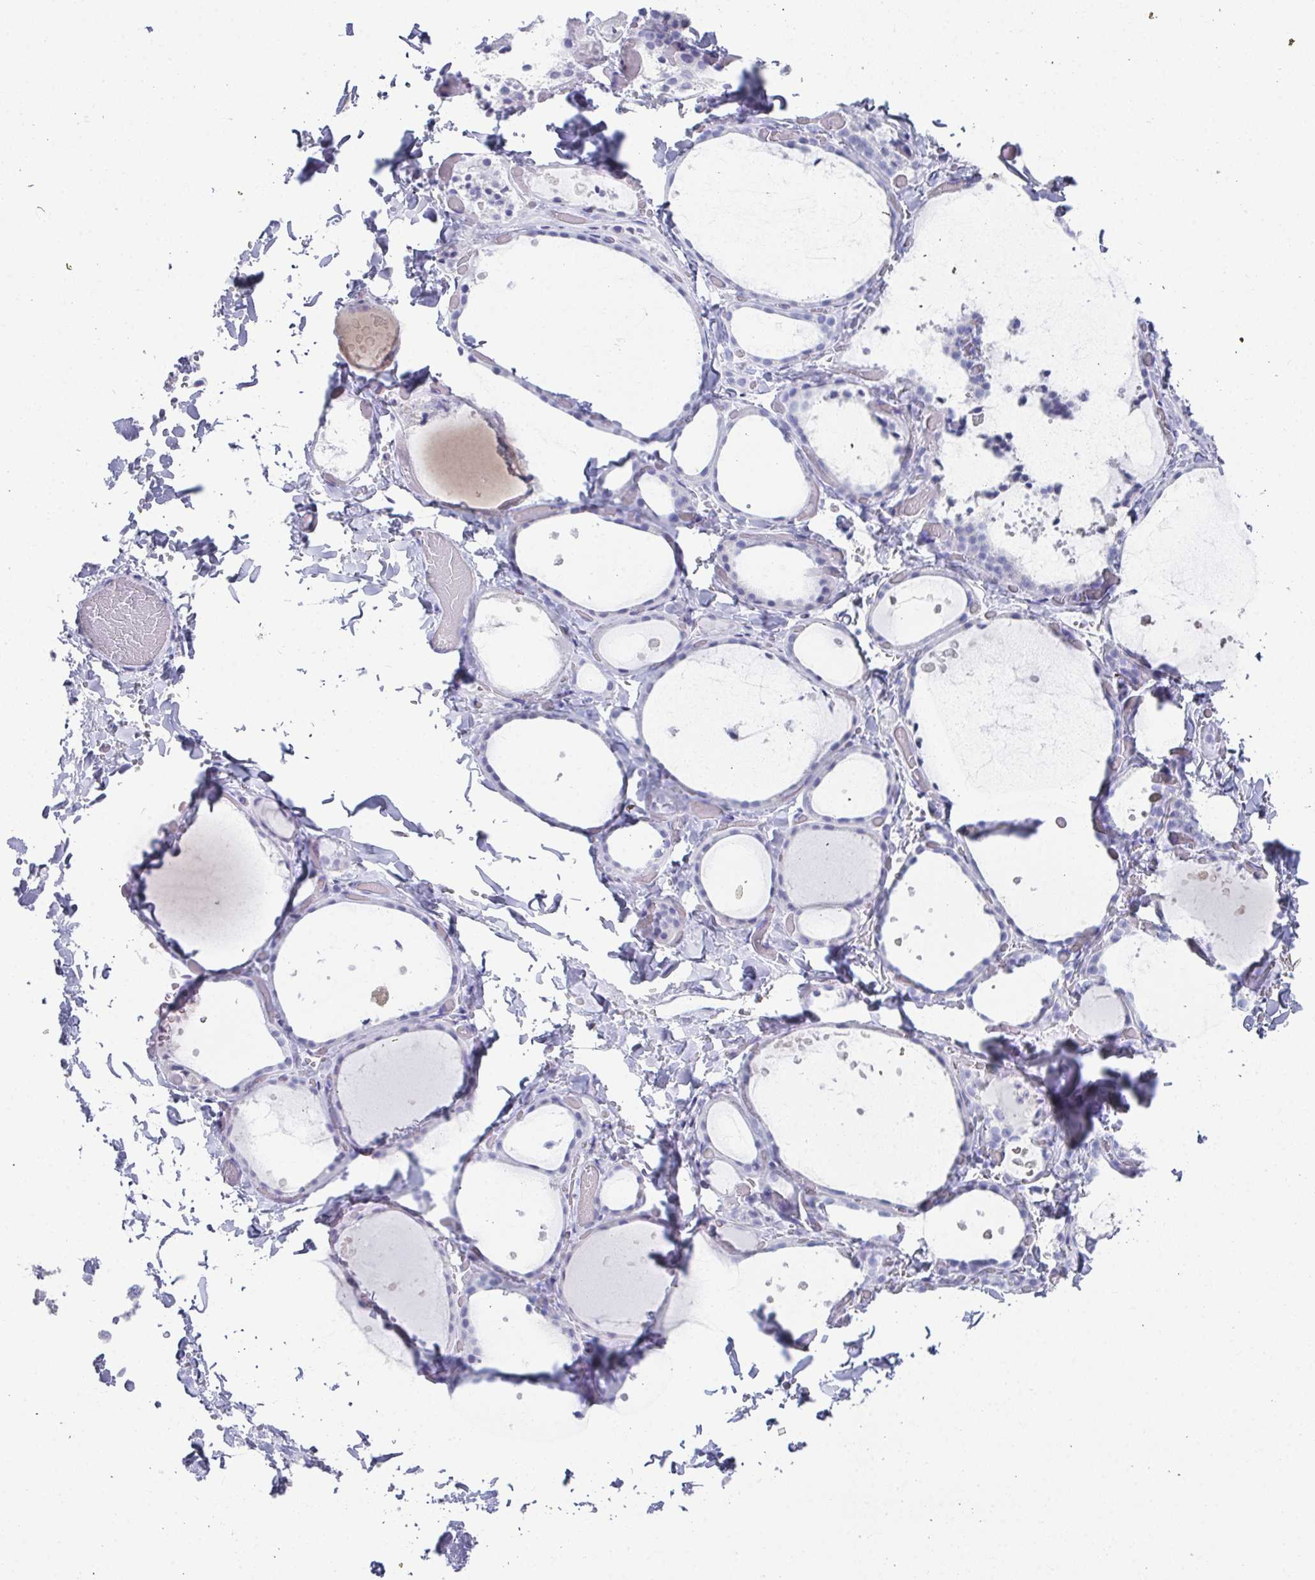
{"staining": {"intensity": "negative", "quantity": "none", "location": "none"}, "tissue": "thyroid gland", "cell_type": "Glandular cells", "image_type": "normal", "snomed": [{"axis": "morphology", "description": "Normal tissue, NOS"}, {"axis": "topography", "description": "Thyroid gland"}], "caption": "The micrograph displays no significant staining in glandular cells of thyroid gland. The staining was performed using DAB (3,3'-diaminobenzidine) to visualize the protein expression in brown, while the nuclei were stained in blue with hematoxylin (Magnification: 20x).", "gene": "SYCP1", "patient": {"sex": "female", "age": 36}}